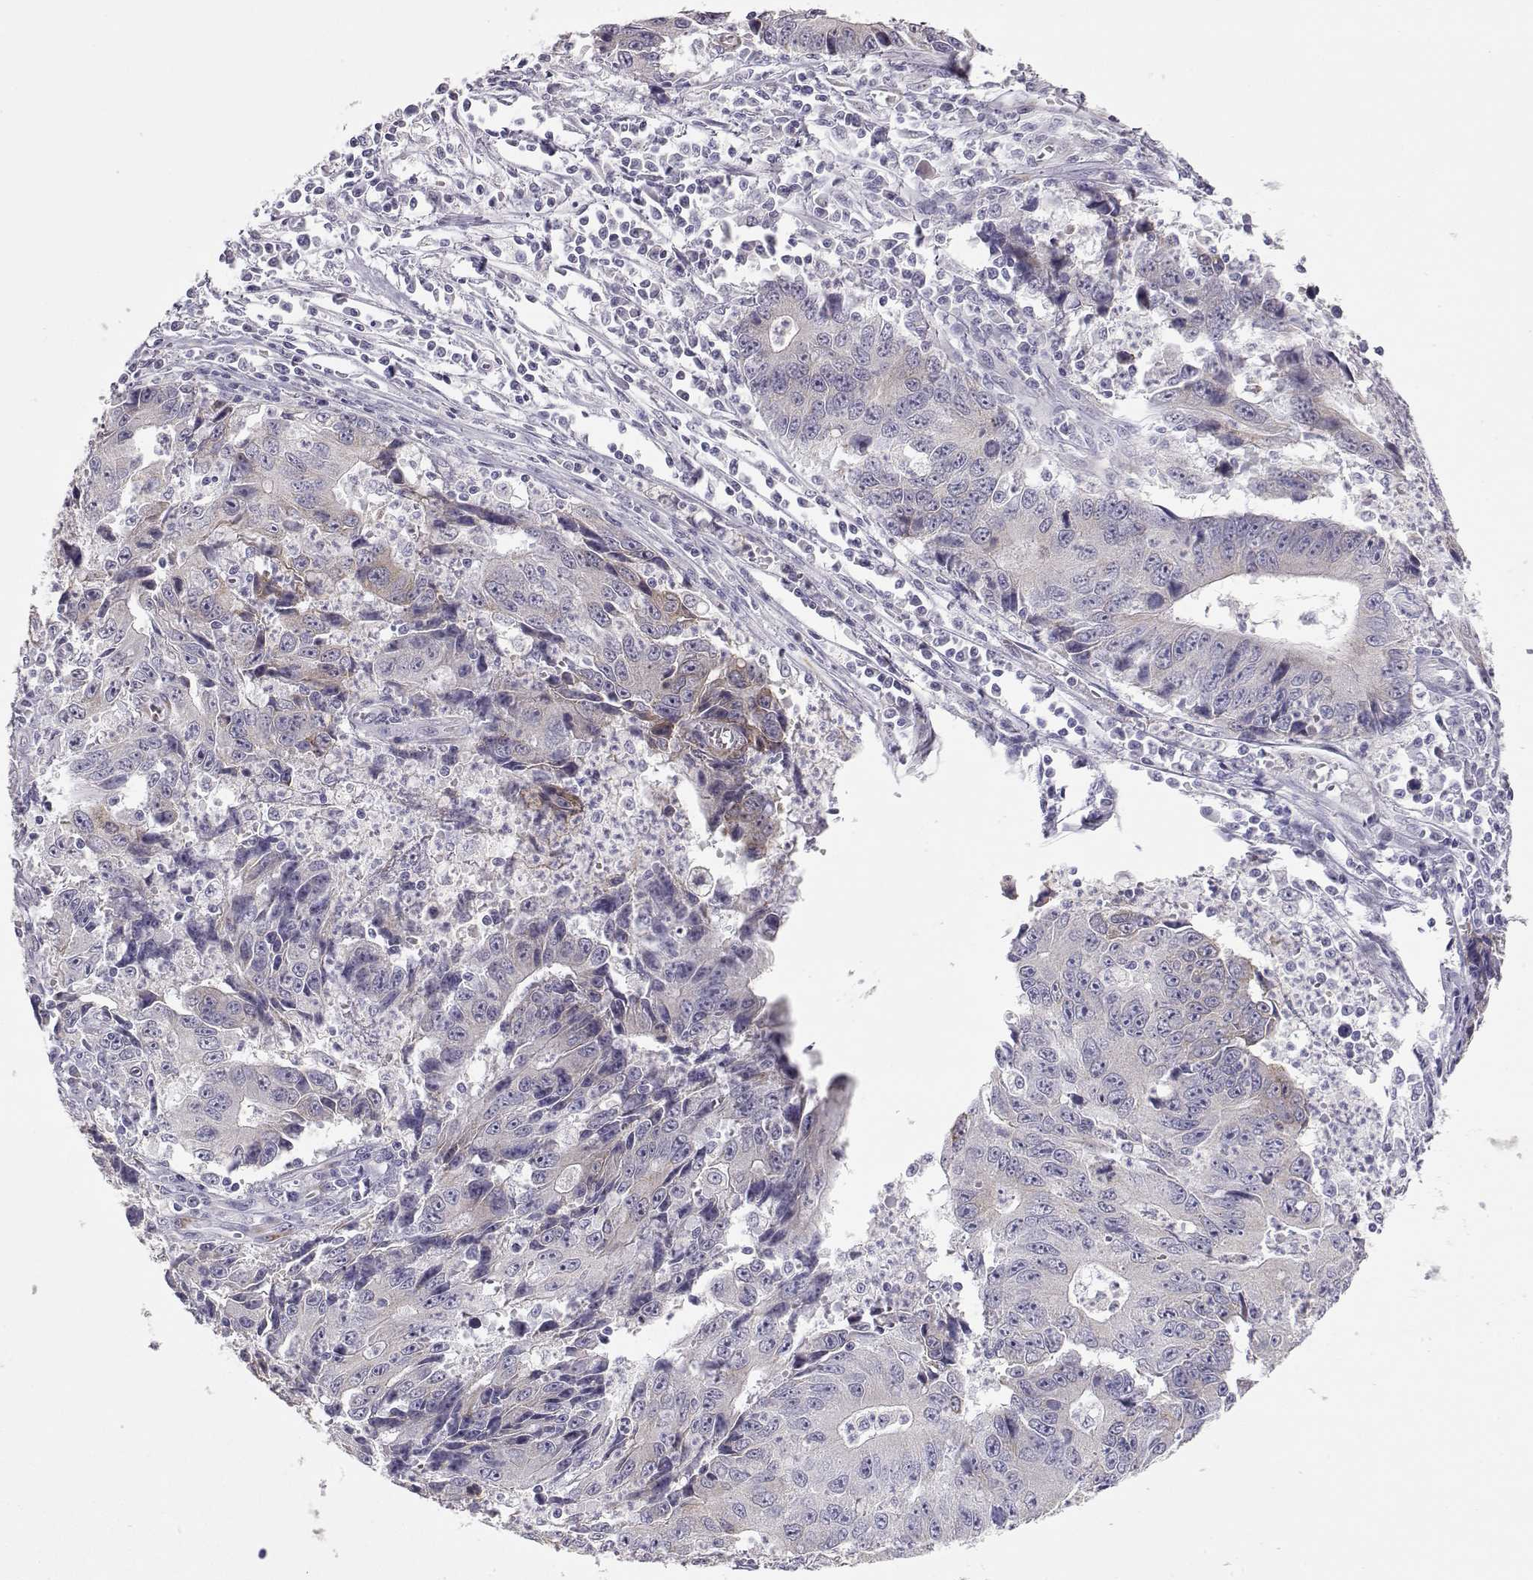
{"staining": {"intensity": "negative", "quantity": "none", "location": "none"}, "tissue": "liver cancer", "cell_type": "Tumor cells", "image_type": "cancer", "snomed": [{"axis": "morphology", "description": "Cholangiocarcinoma"}, {"axis": "topography", "description": "Liver"}], "caption": "IHC micrograph of neoplastic tissue: human liver cancer stained with DAB (3,3'-diaminobenzidine) displays no significant protein staining in tumor cells. Brightfield microscopy of IHC stained with DAB (3,3'-diaminobenzidine) (brown) and hematoxylin (blue), captured at high magnification.", "gene": "LAMB3", "patient": {"sex": "male", "age": 65}}